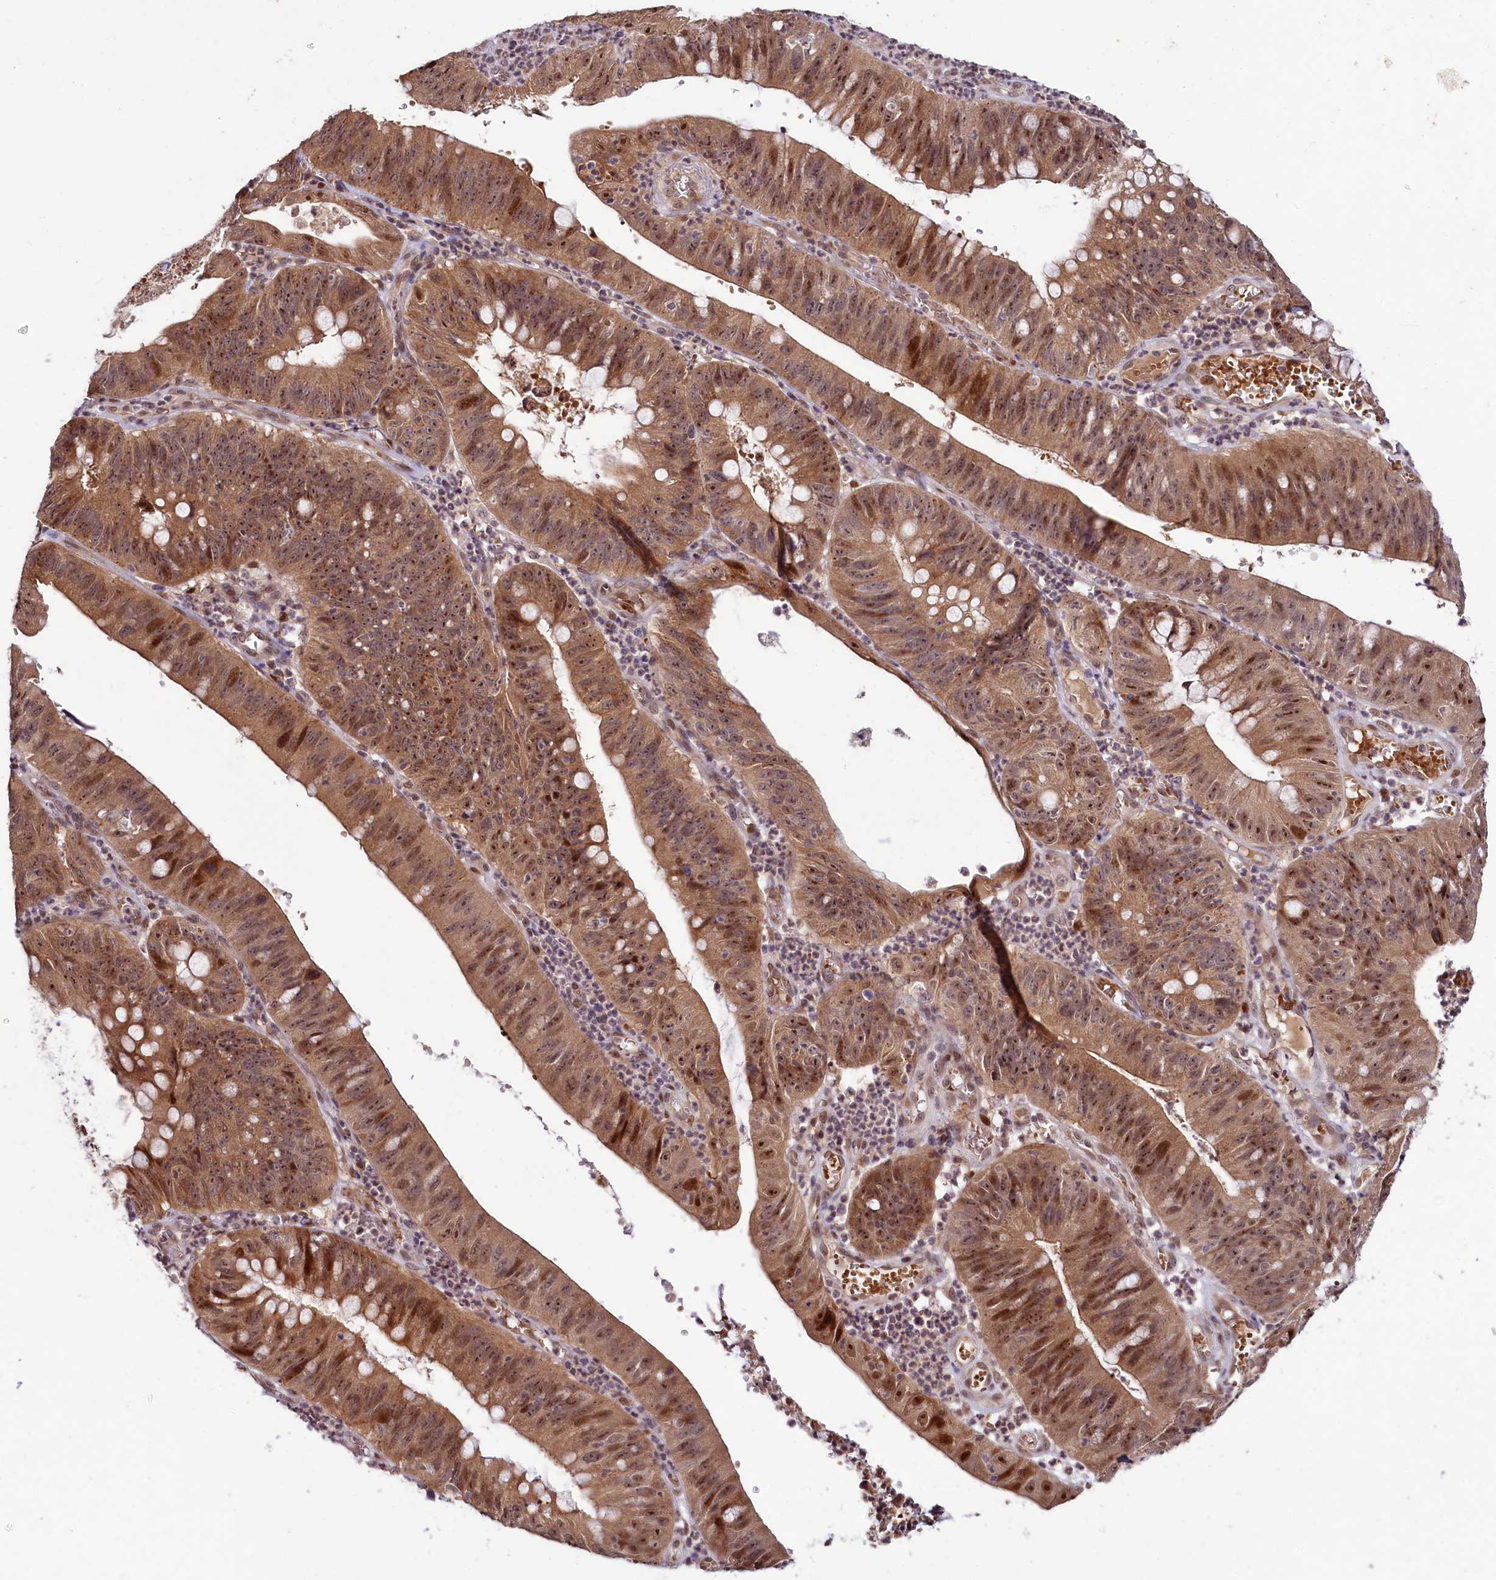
{"staining": {"intensity": "strong", "quantity": ">75%", "location": "cytoplasmic/membranous,nuclear"}, "tissue": "stomach cancer", "cell_type": "Tumor cells", "image_type": "cancer", "snomed": [{"axis": "morphology", "description": "Adenocarcinoma, NOS"}, {"axis": "topography", "description": "Stomach"}], "caption": "Stomach cancer was stained to show a protein in brown. There is high levels of strong cytoplasmic/membranous and nuclear expression in approximately >75% of tumor cells. The protein is shown in brown color, while the nuclei are stained blue.", "gene": "N4BP2L1", "patient": {"sex": "male", "age": 59}}